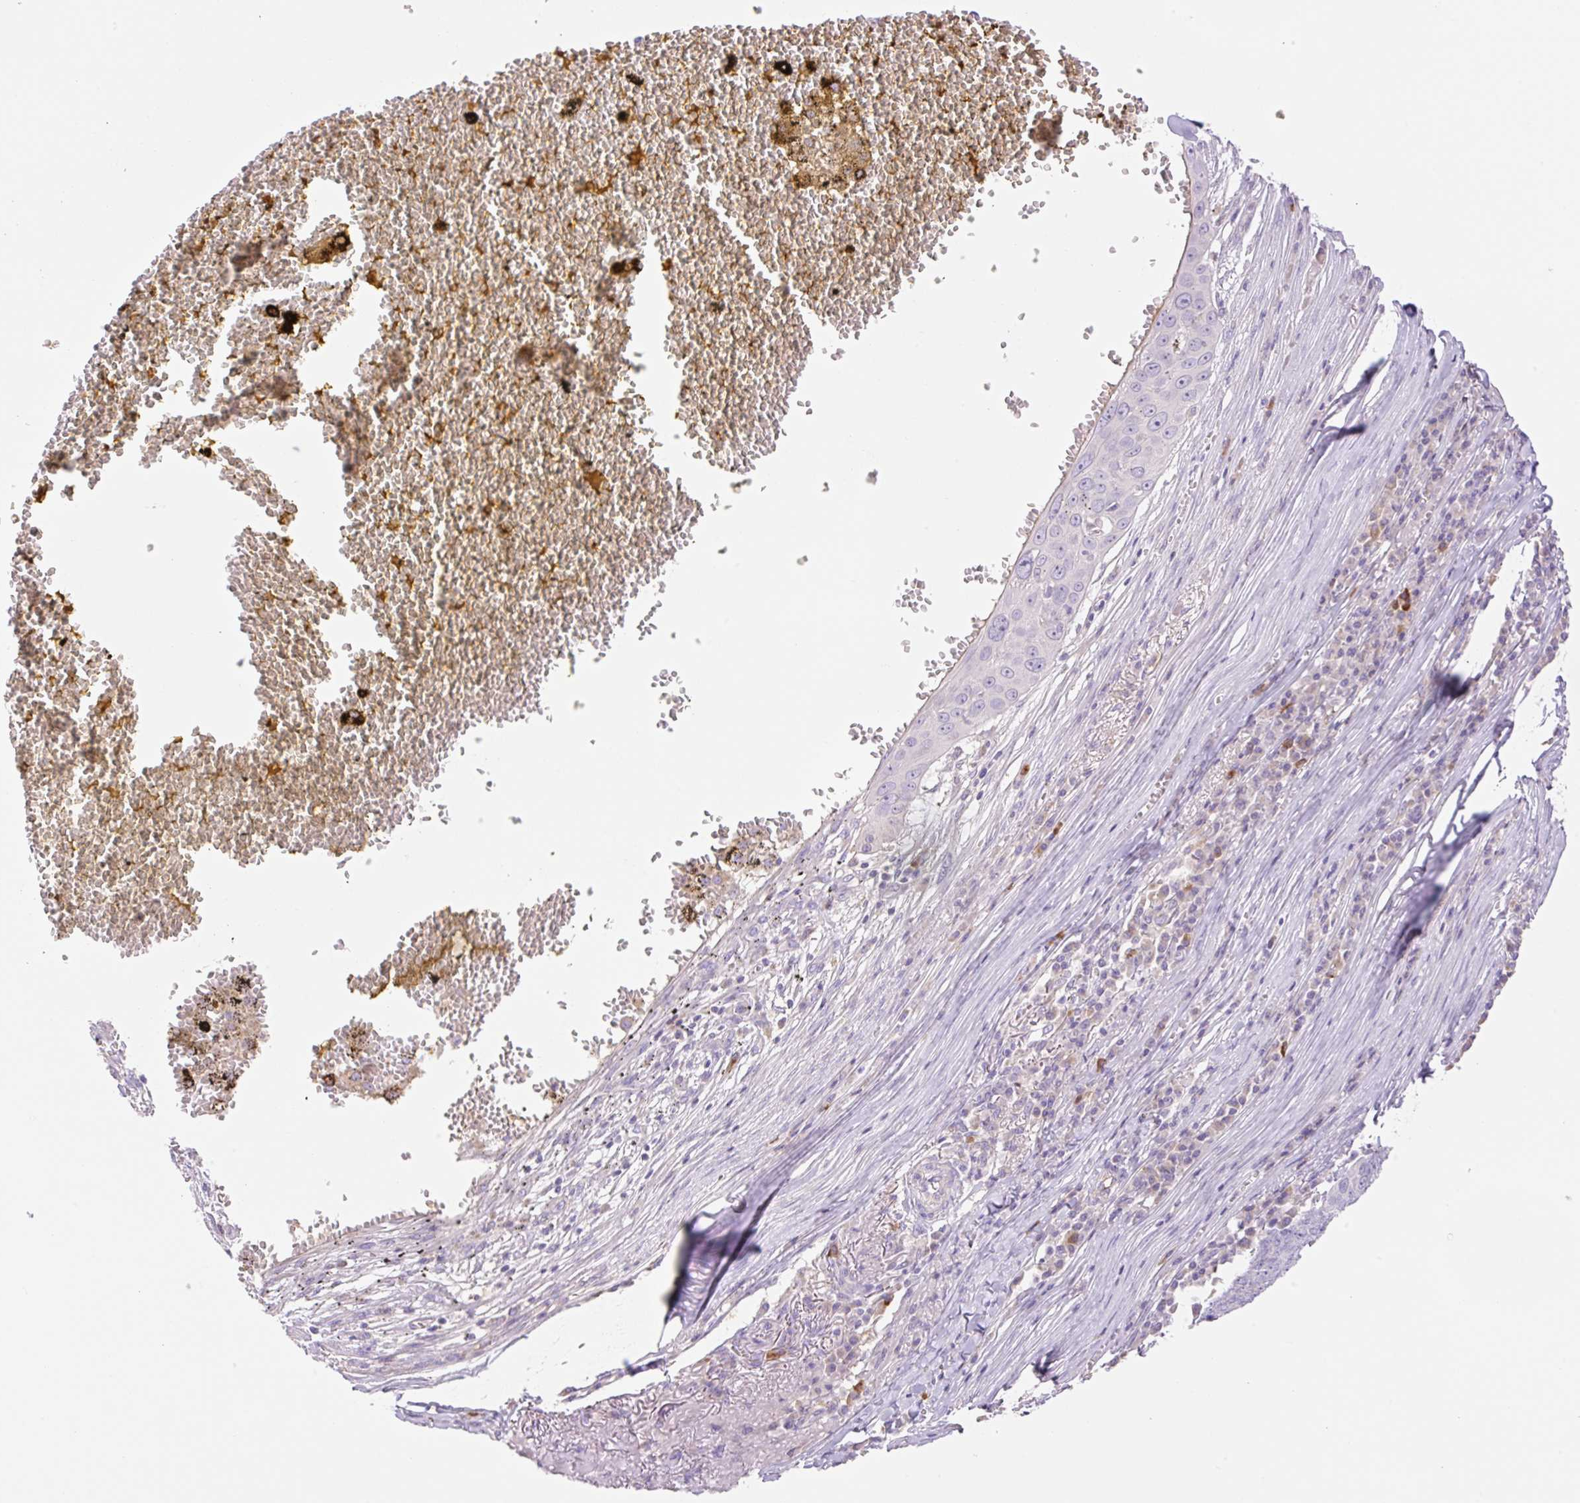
{"staining": {"intensity": "negative", "quantity": "none", "location": "none"}, "tissue": "skin cancer", "cell_type": "Tumor cells", "image_type": "cancer", "snomed": [{"axis": "morphology", "description": "Squamous cell carcinoma, NOS"}, {"axis": "topography", "description": "Skin"}], "caption": "This is a image of IHC staining of skin cancer (squamous cell carcinoma), which shows no positivity in tumor cells.", "gene": "DENND5A", "patient": {"sex": "male", "age": 71}}